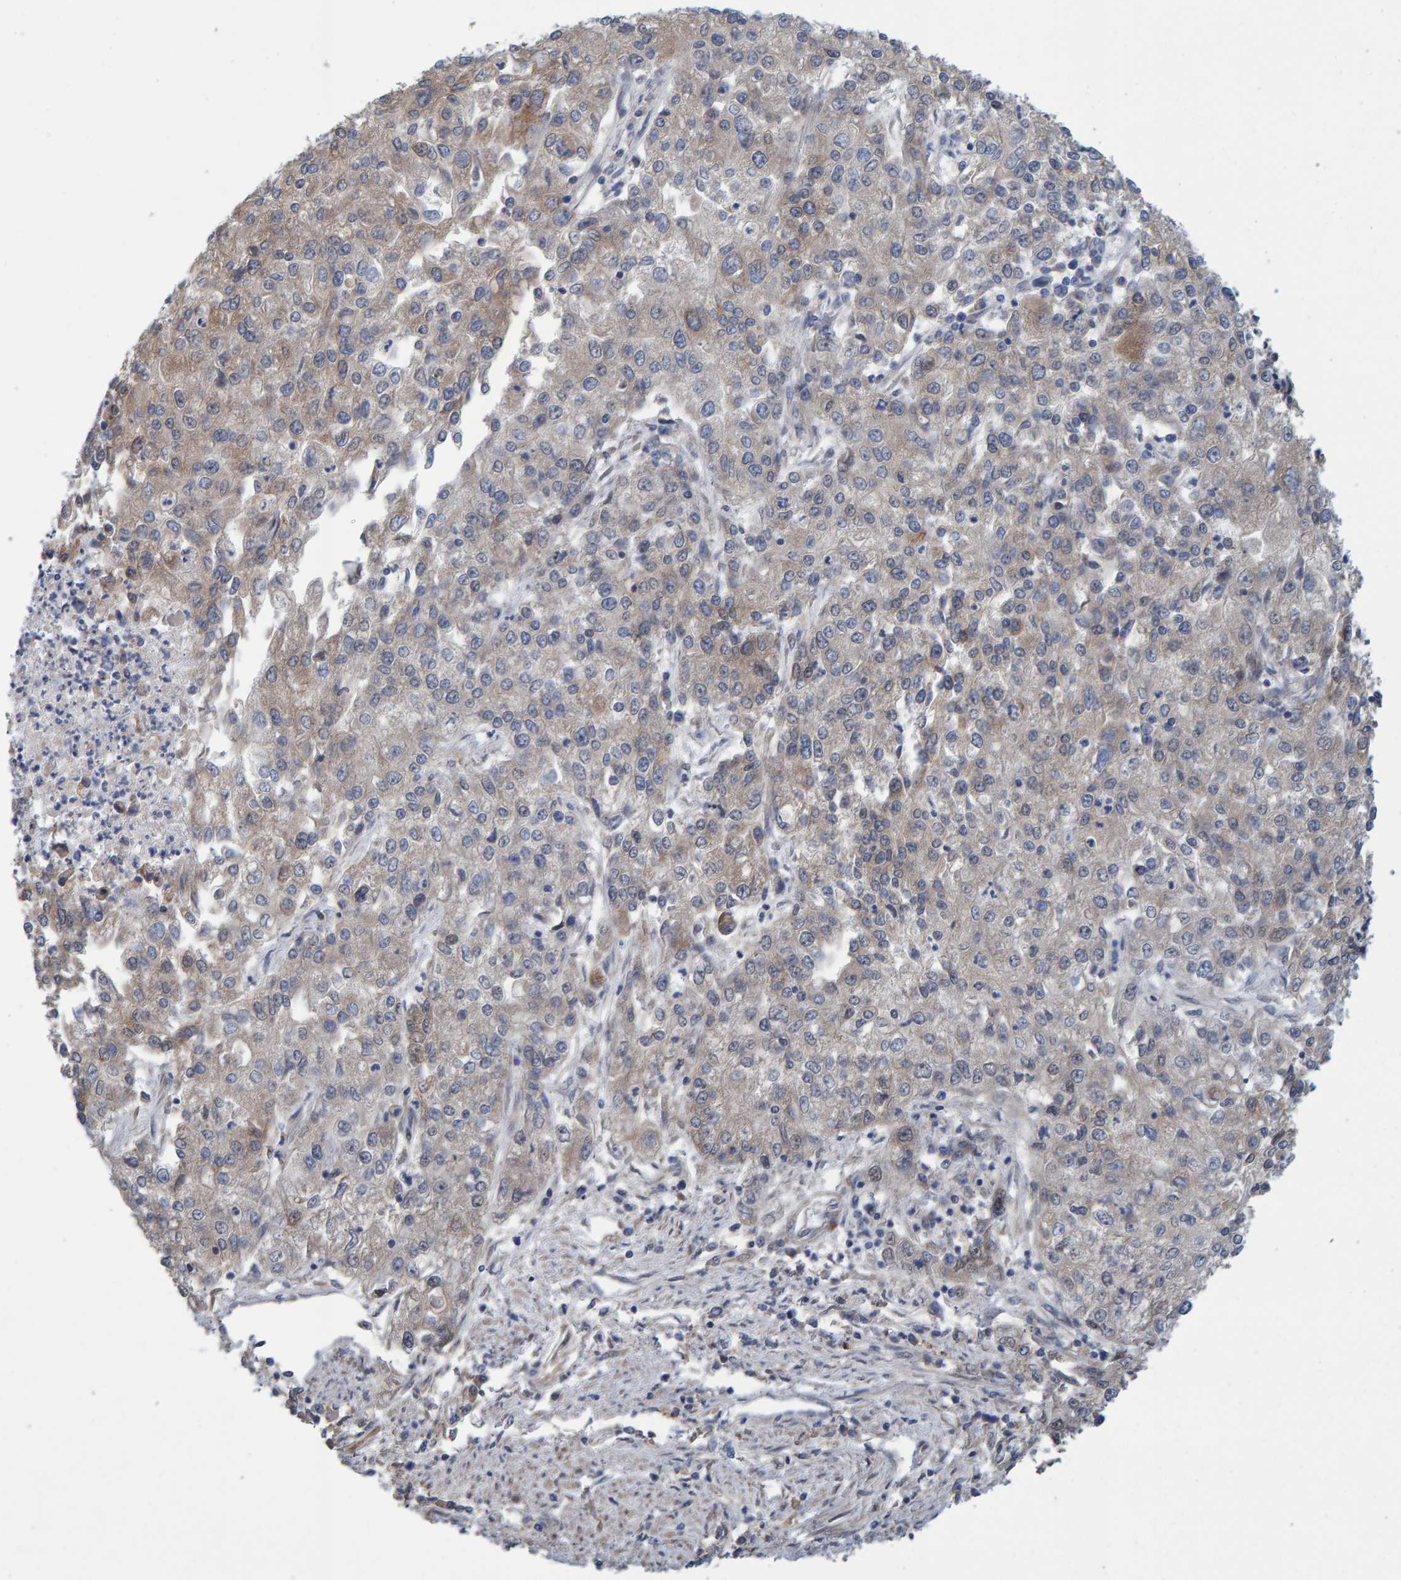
{"staining": {"intensity": "weak", "quantity": "<25%", "location": "cytoplasmic/membranous"}, "tissue": "endometrial cancer", "cell_type": "Tumor cells", "image_type": "cancer", "snomed": [{"axis": "morphology", "description": "Adenocarcinoma, NOS"}, {"axis": "topography", "description": "Endometrium"}], "caption": "Immunohistochemical staining of endometrial adenocarcinoma shows no significant positivity in tumor cells.", "gene": "MFSD6L", "patient": {"sex": "female", "age": 49}}